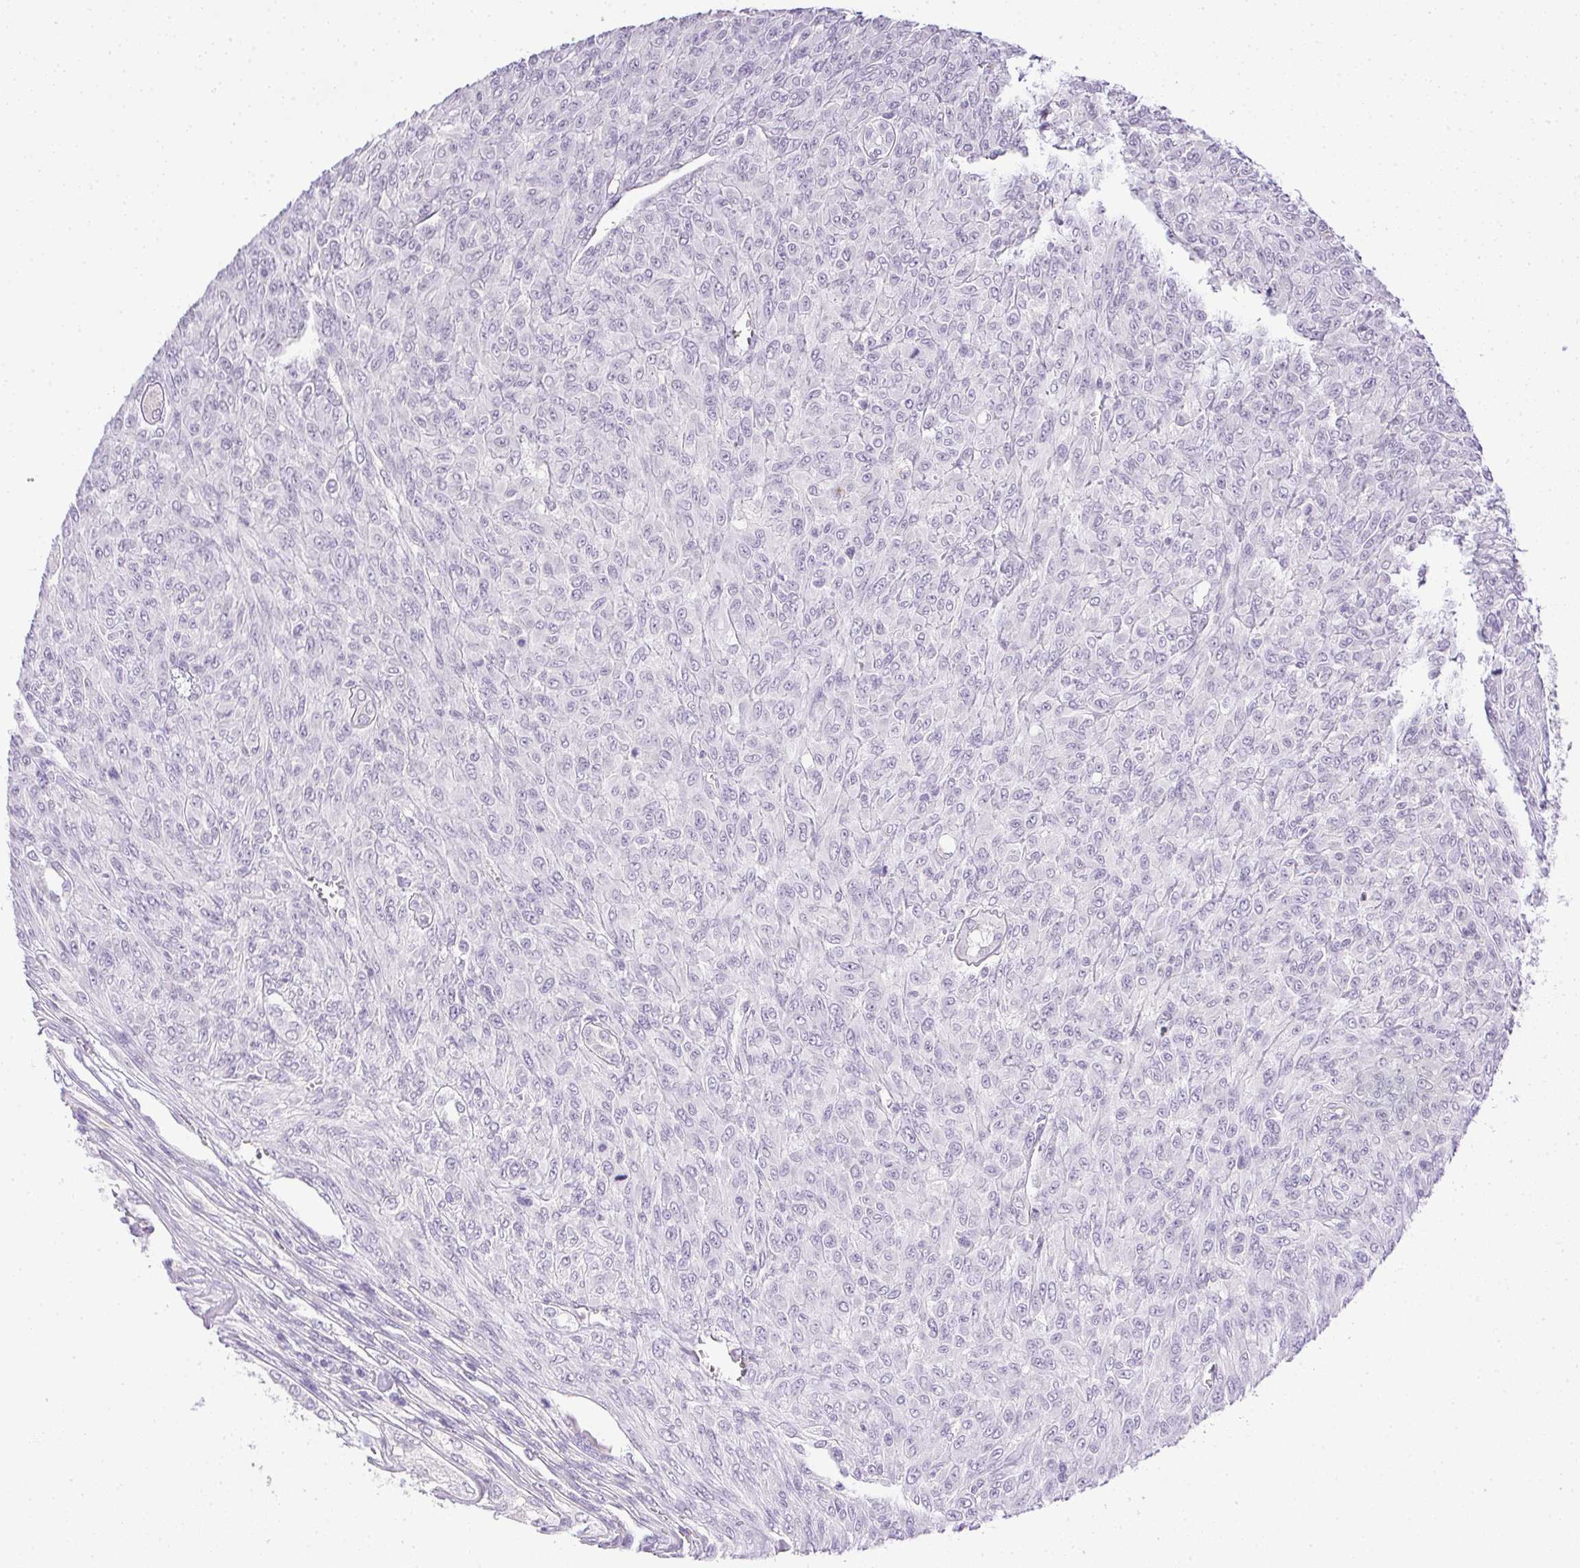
{"staining": {"intensity": "negative", "quantity": "none", "location": "none"}, "tissue": "renal cancer", "cell_type": "Tumor cells", "image_type": "cancer", "snomed": [{"axis": "morphology", "description": "Adenocarcinoma, NOS"}, {"axis": "topography", "description": "Kidney"}], "caption": "DAB immunohistochemical staining of renal cancer displays no significant staining in tumor cells. (DAB (3,3'-diaminobenzidine) immunohistochemistry (IHC), high magnification).", "gene": "PRL", "patient": {"sex": "male", "age": 58}}